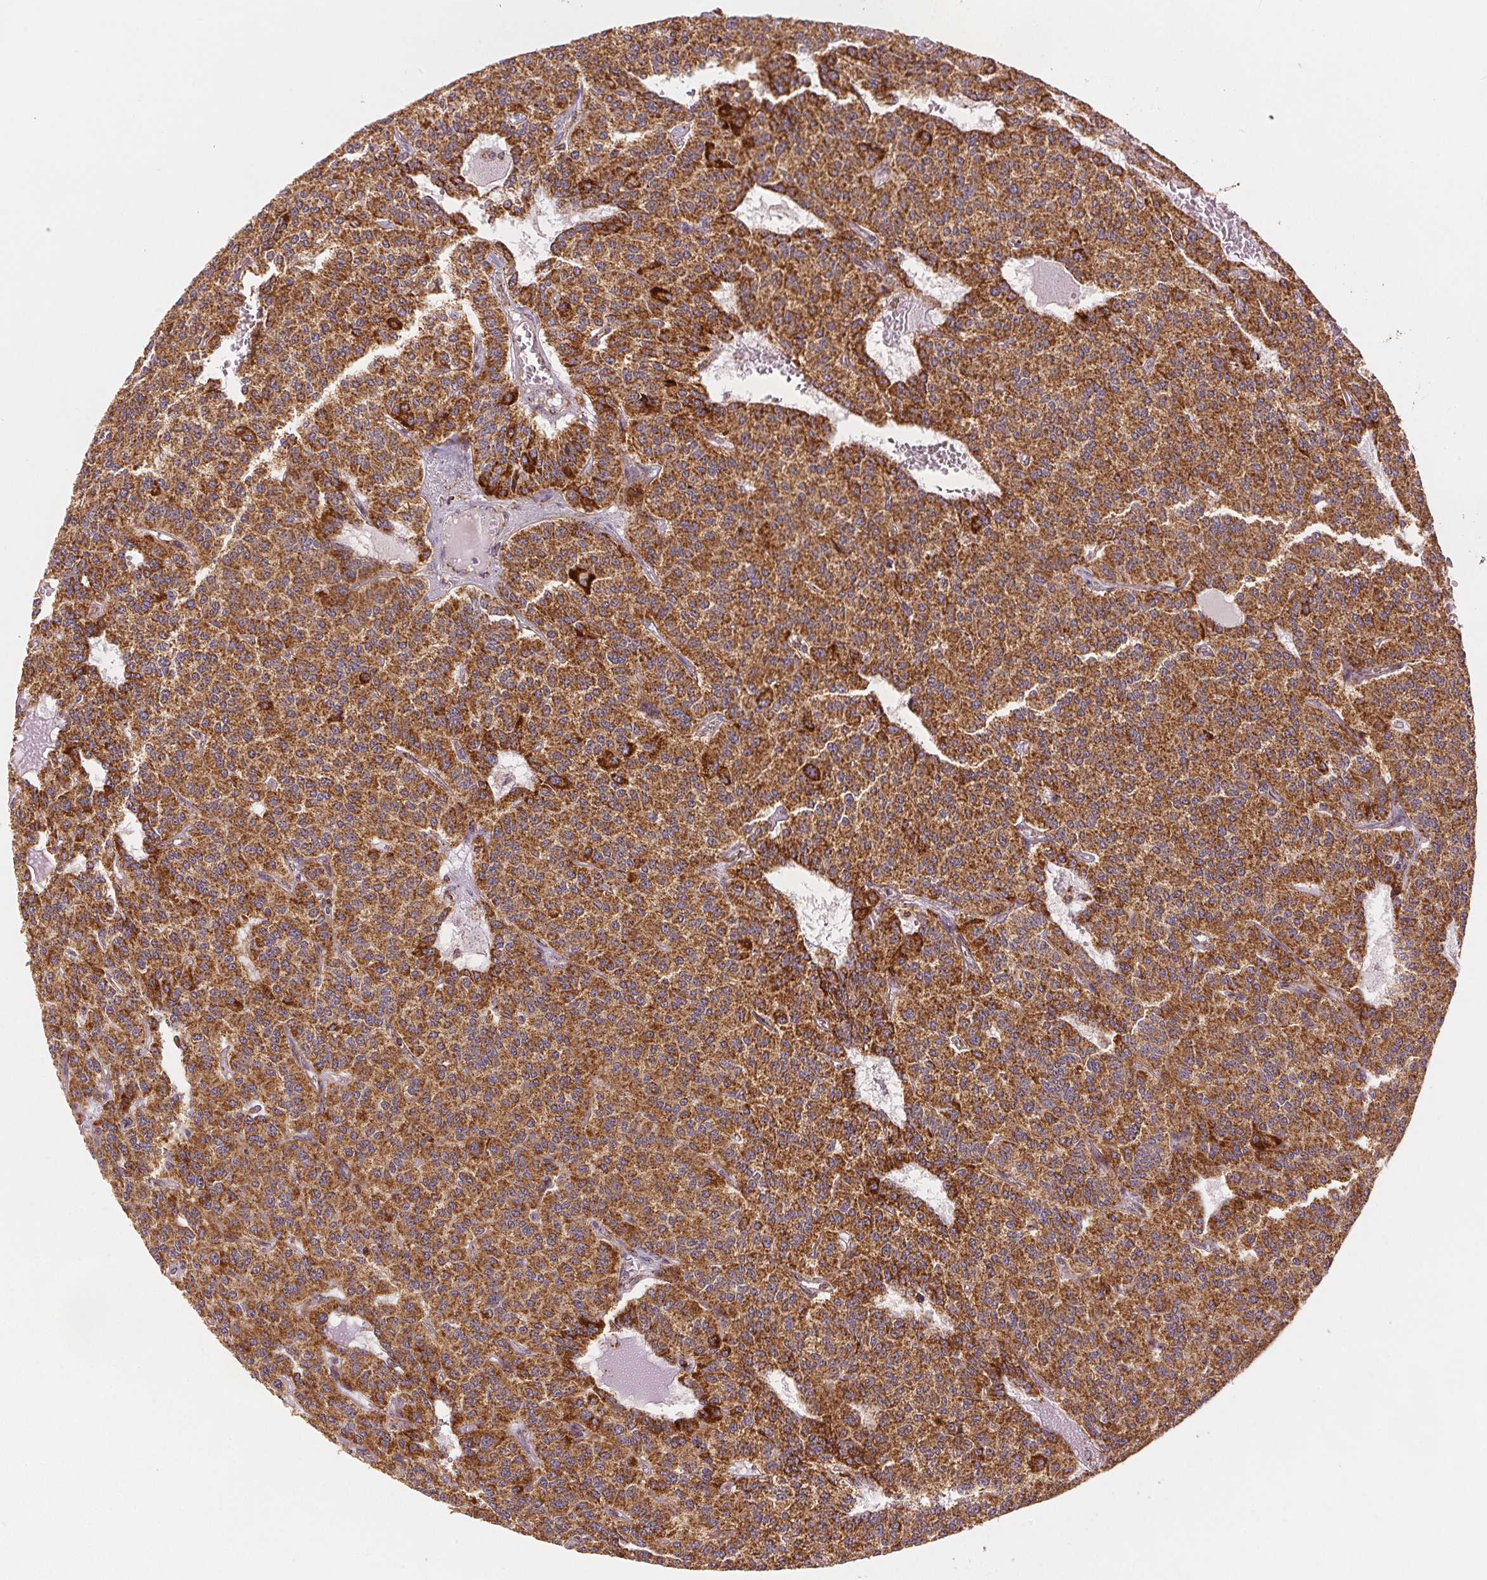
{"staining": {"intensity": "strong", "quantity": ">75%", "location": "cytoplasmic/membranous"}, "tissue": "carcinoid", "cell_type": "Tumor cells", "image_type": "cancer", "snomed": [{"axis": "morphology", "description": "Carcinoid, malignant, NOS"}, {"axis": "topography", "description": "Lung"}], "caption": "Protein expression analysis of human carcinoid reveals strong cytoplasmic/membranous positivity in about >75% of tumor cells. (DAB (3,3'-diaminobenzidine) = brown stain, brightfield microscopy at high magnification).", "gene": "SDHB", "patient": {"sex": "female", "age": 71}}